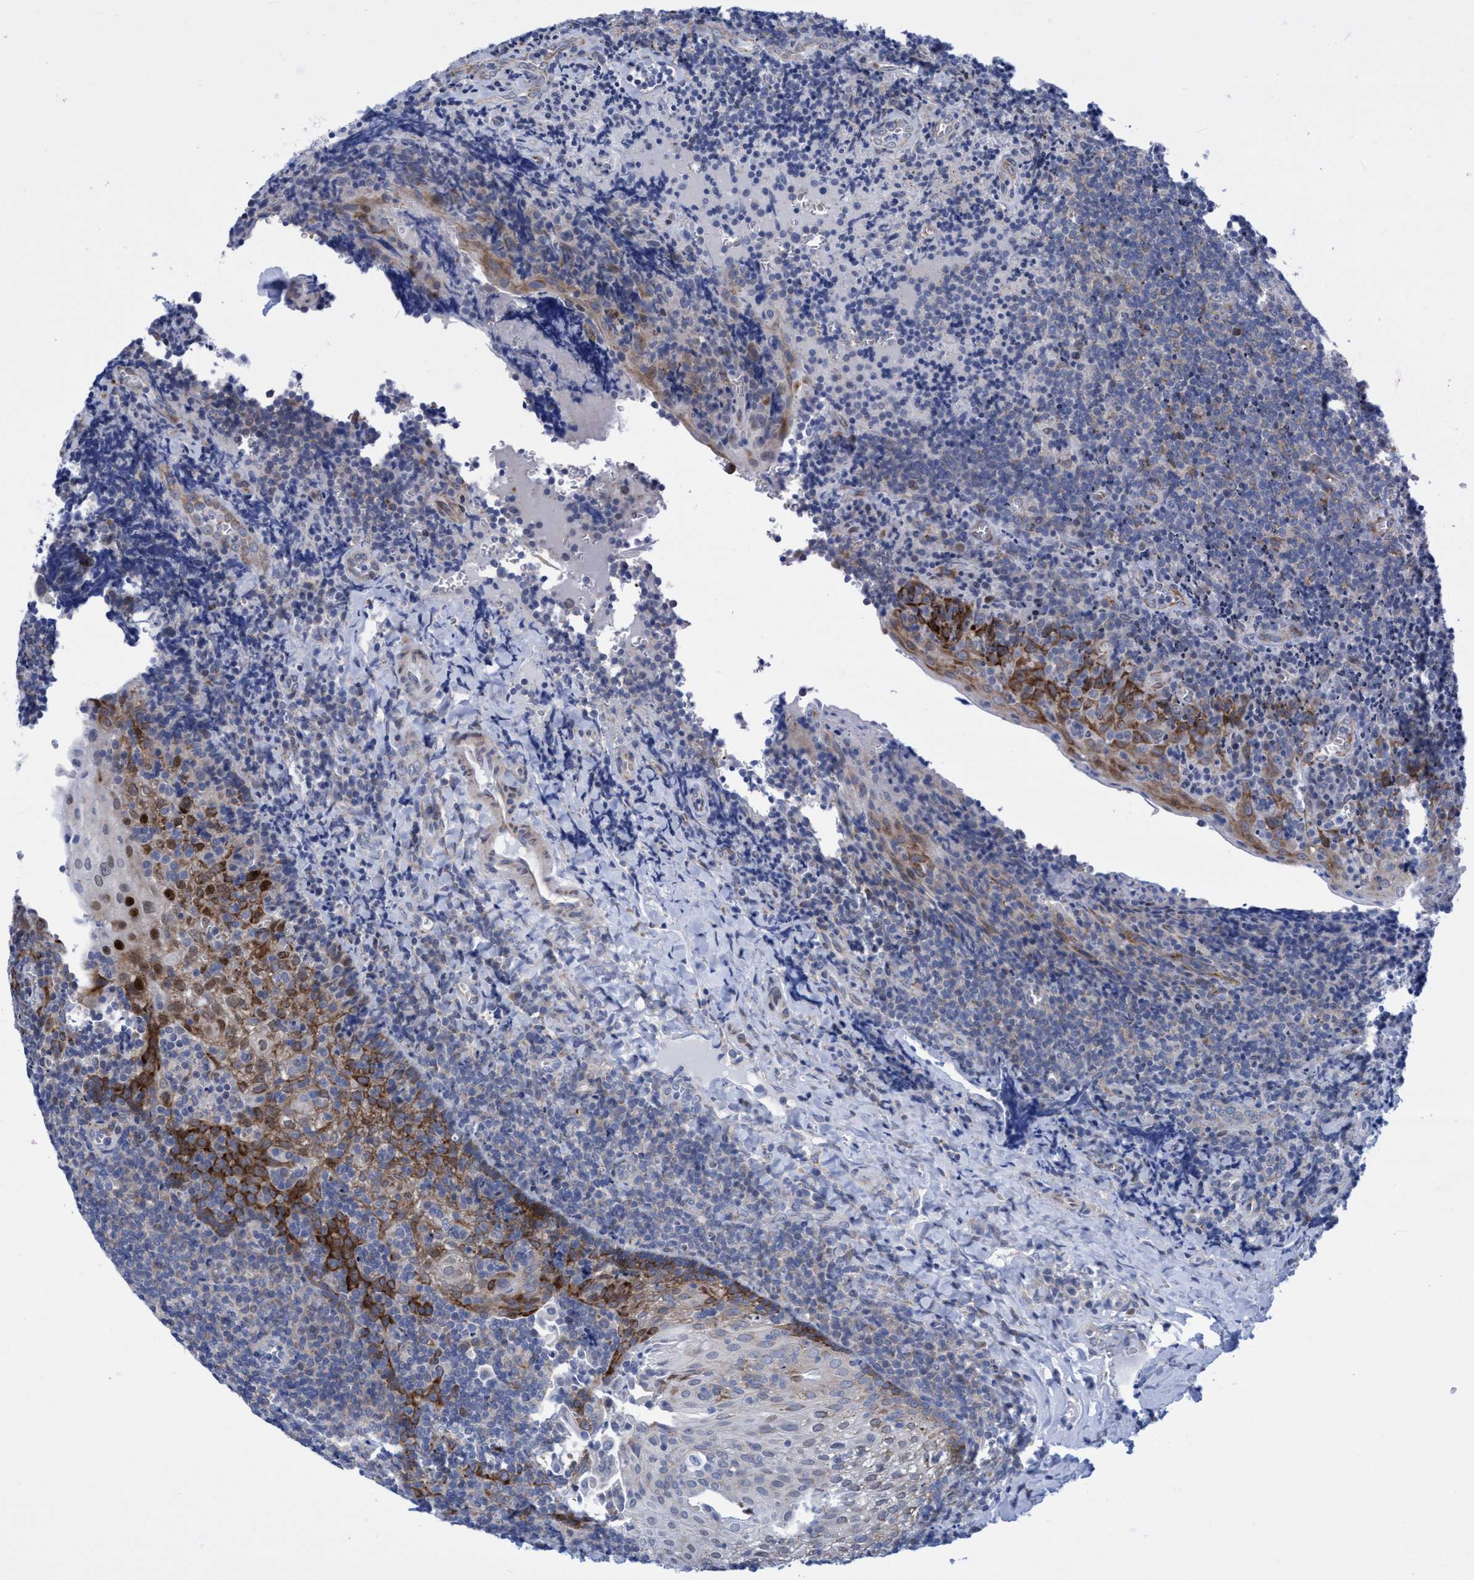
{"staining": {"intensity": "moderate", "quantity": "25%-75%", "location": "cytoplasmic/membranous"}, "tissue": "tonsil", "cell_type": "Germinal center cells", "image_type": "normal", "snomed": [{"axis": "morphology", "description": "Normal tissue, NOS"}, {"axis": "morphology", "description": "Inflammation, NOS"}, {"axis": "topography", "description": "Tonsil"}], "caption": "Immunohistochemical staining of normal human tonsil exhibits medium levels of moderate cytoplasmic/membranous positivity in approximately 25%-75% of germinal center cells. Immunohistochemistry stains the protein of interest in brown and the nuclei are stained blue.", "gene": "R3HCC1", "patient": {"sex": "female", "age": 31}}